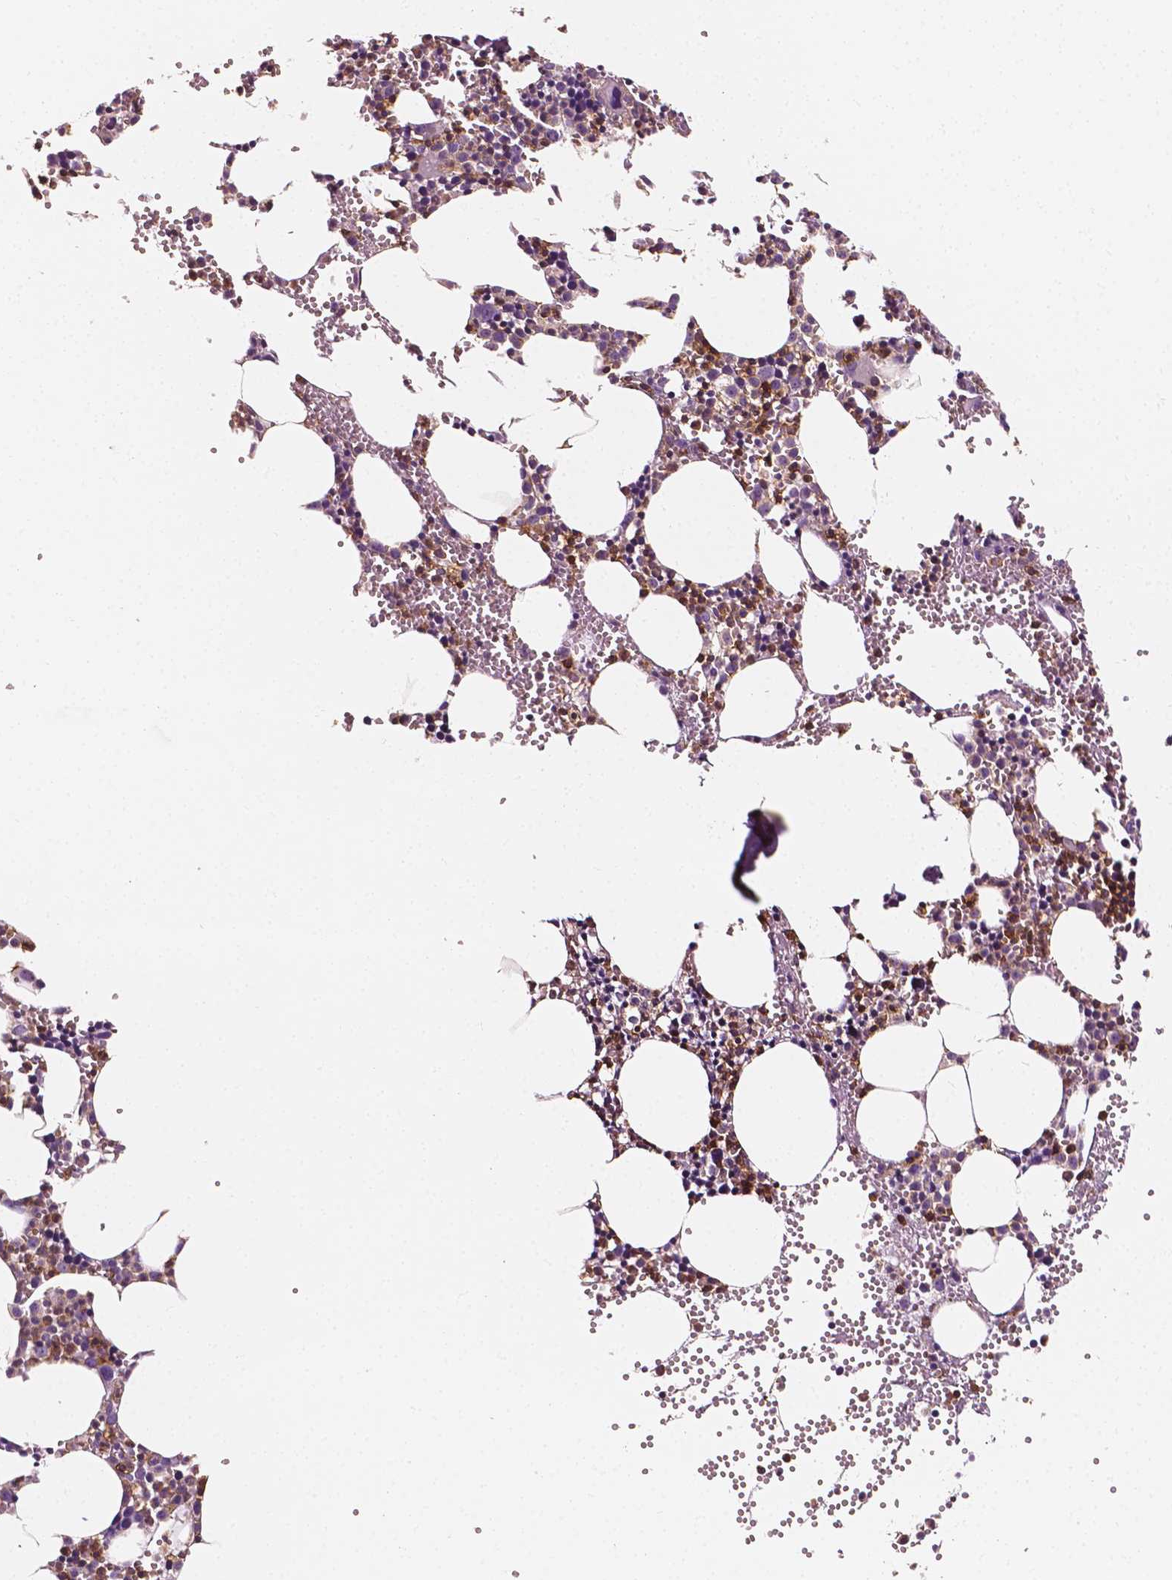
{"staining": {"intensity": "moderate", "quantity": "25%-75%", "location": "cytoplasmic/membranous"}, "tissue": "bone marrow", "cell_type": "Hematopoietic cells", "image_type": "normal", "snomed": [{"axis": "morphology", "description": "Normal tissue, NOS"}, {"axis": "topography", "description": "Bone marrow"}], "caption": "Immunohistochemical staining of benign bone marrow exhibits moderate cytoplasmic/membranous protein staining in approximately 25%-75% of hematopoietic cells.", "gene": "PTPRC", "patient": {"sex": "male", "age": 89}}